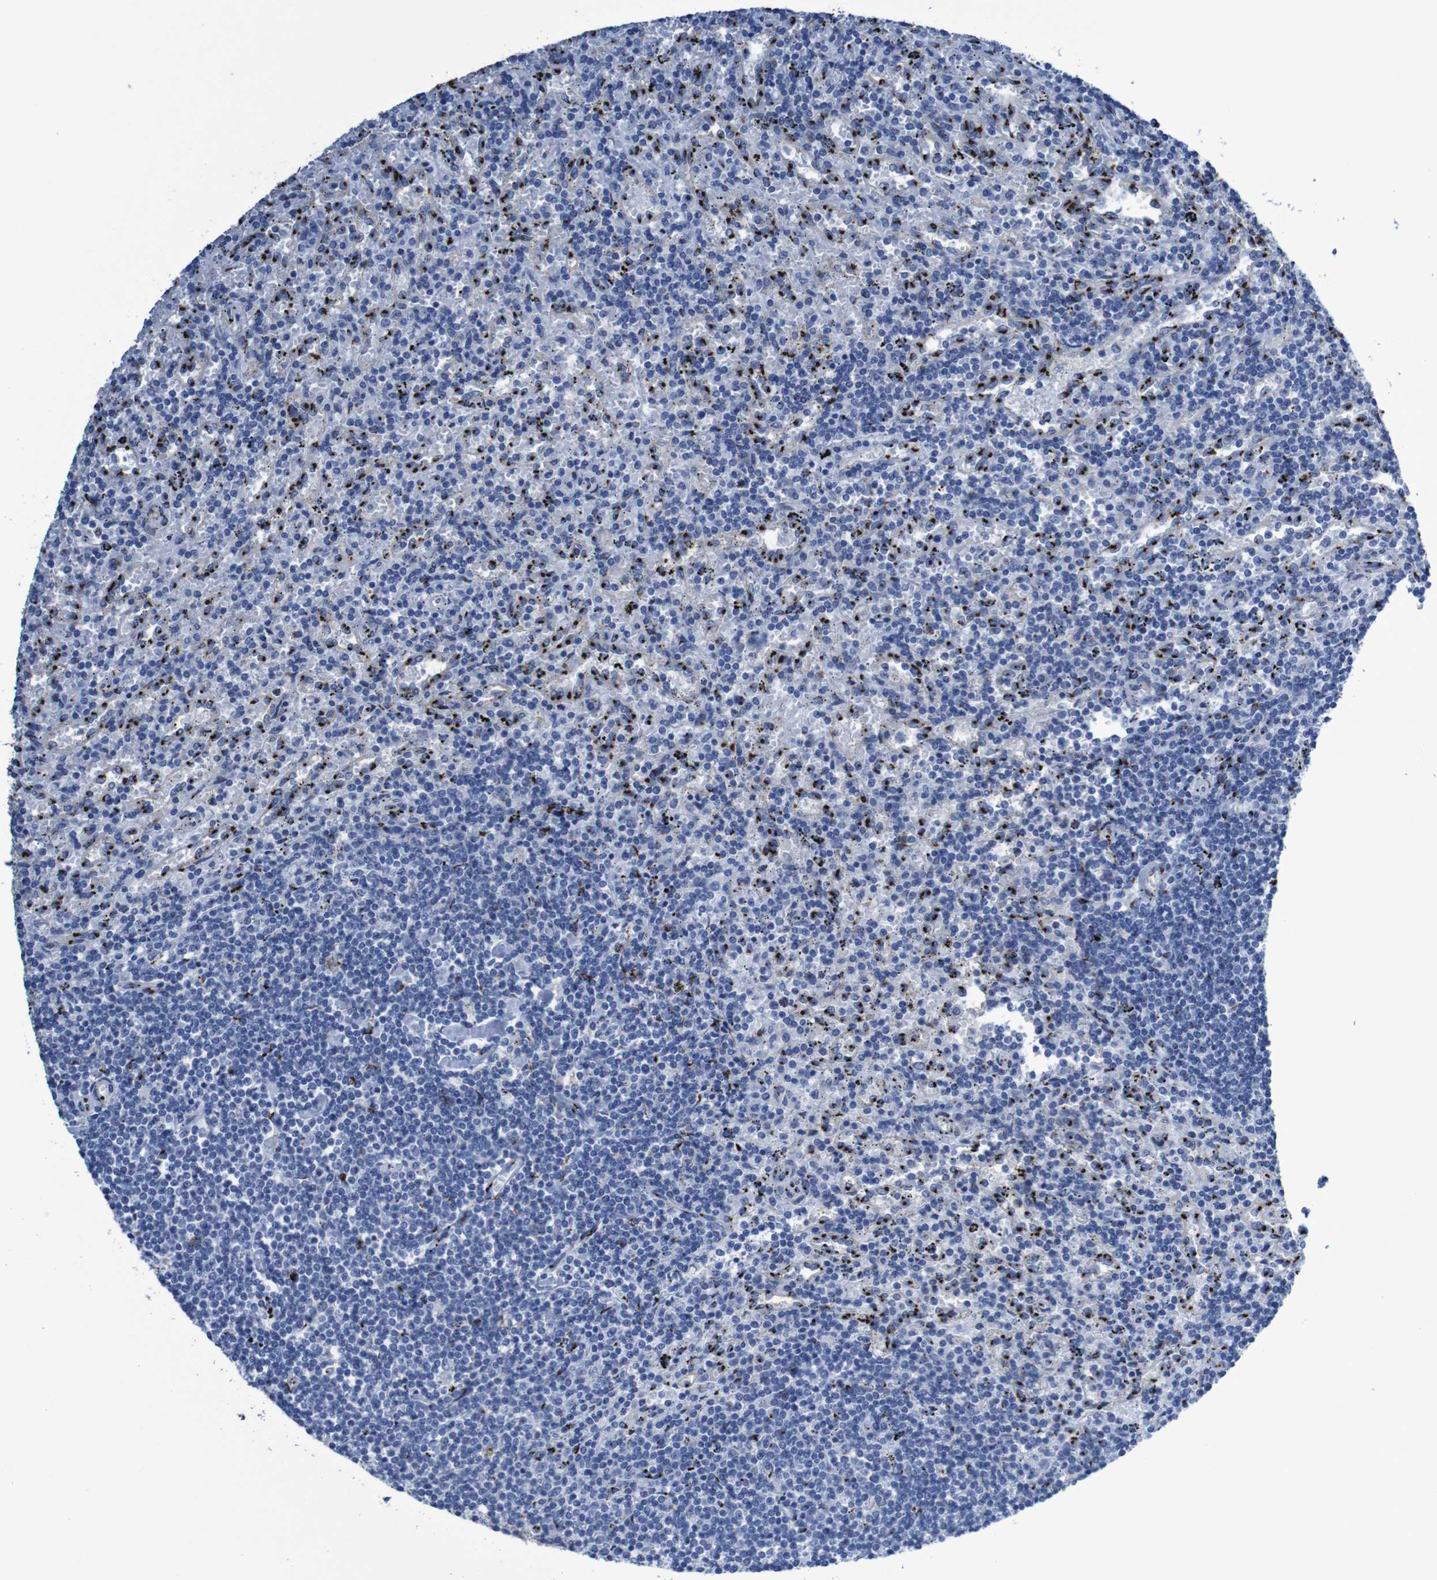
{"staining": {"intensity": "strong", "quantity": "<25%", "location": "cytoplasmic/membranous"}, "tissue": "lymphoma", "cell_type": "Tumor cells", "image_type": "cancer", "snomed": [{"axis": "morphology", "description": "Malignant lymphoma, non-Hodgkin's type, Low grade"}, {"axis": "topography", "description": "Spleen"}], "caption": "Low-grade malignant lymphoma, non-Hodgkin's type stained for a protein displays strong cytoplasmic/membranous positivity in tumor cells. The protein of interest is shown in brown color, while the nuclei are stained blue.", "gene": "GOLM1", "patient": {"sex": "male", "age": 76}}